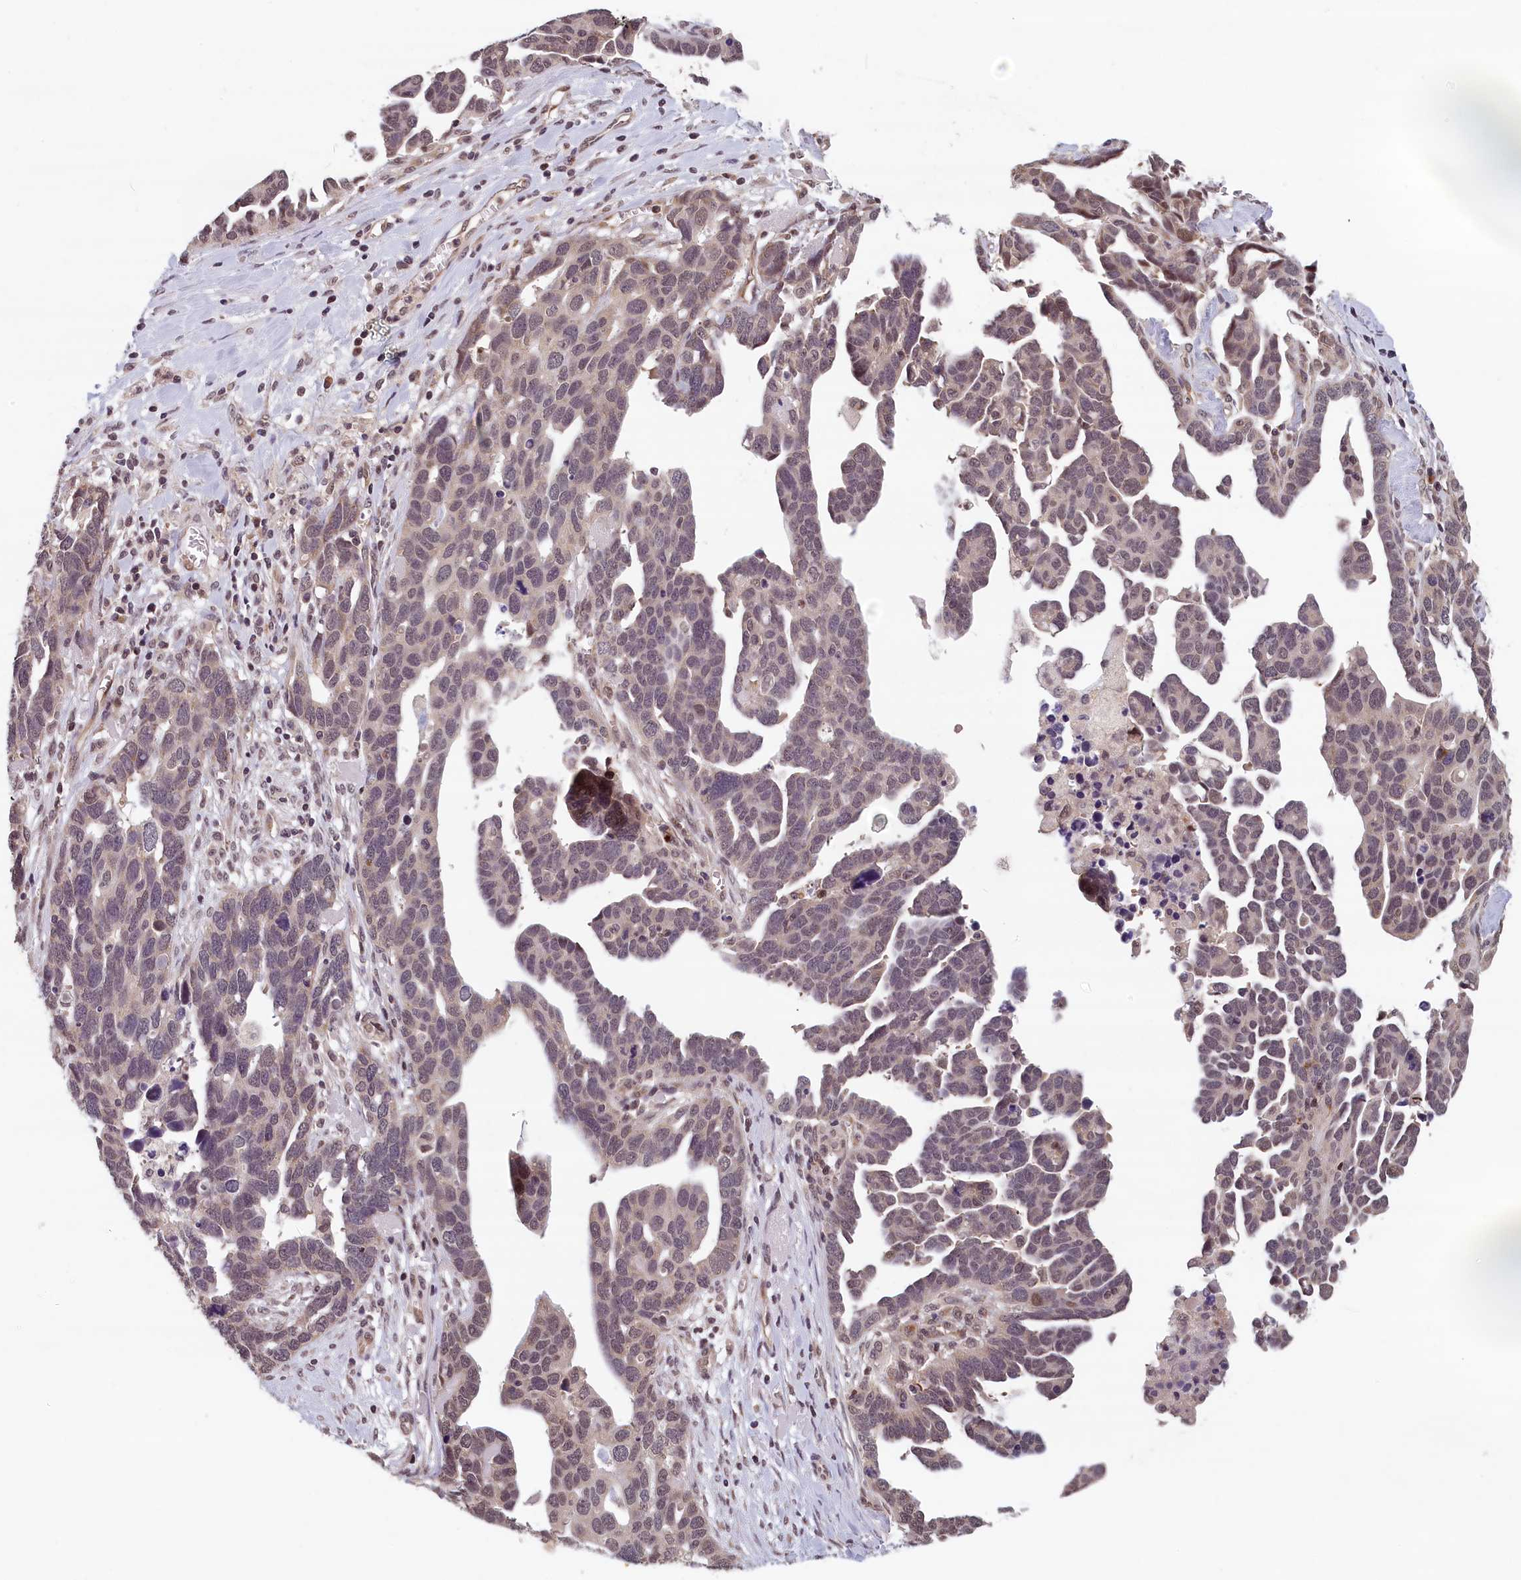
{"staining": {"intensity": "weak", "quantity": "25%-75%", "location": "nuclear"}, "tissue": "ovarian cancer", "cell_type": "Tumor cells", "image_type": "cancer", "snomed": [{"axis": "morphology", "description": "Cystadenocarcinoma, serous, NOS"}, {"axis": "topography", "description": "Ovary"}], "caption": "Protein analysis of serous cystadenocarcinoma (ovarian) tissue shows weak nuclear positivity in about 25%-75% of tumor cells.", "gene": "KCNK6", "patient": {"sex": "female", "age": 54}}